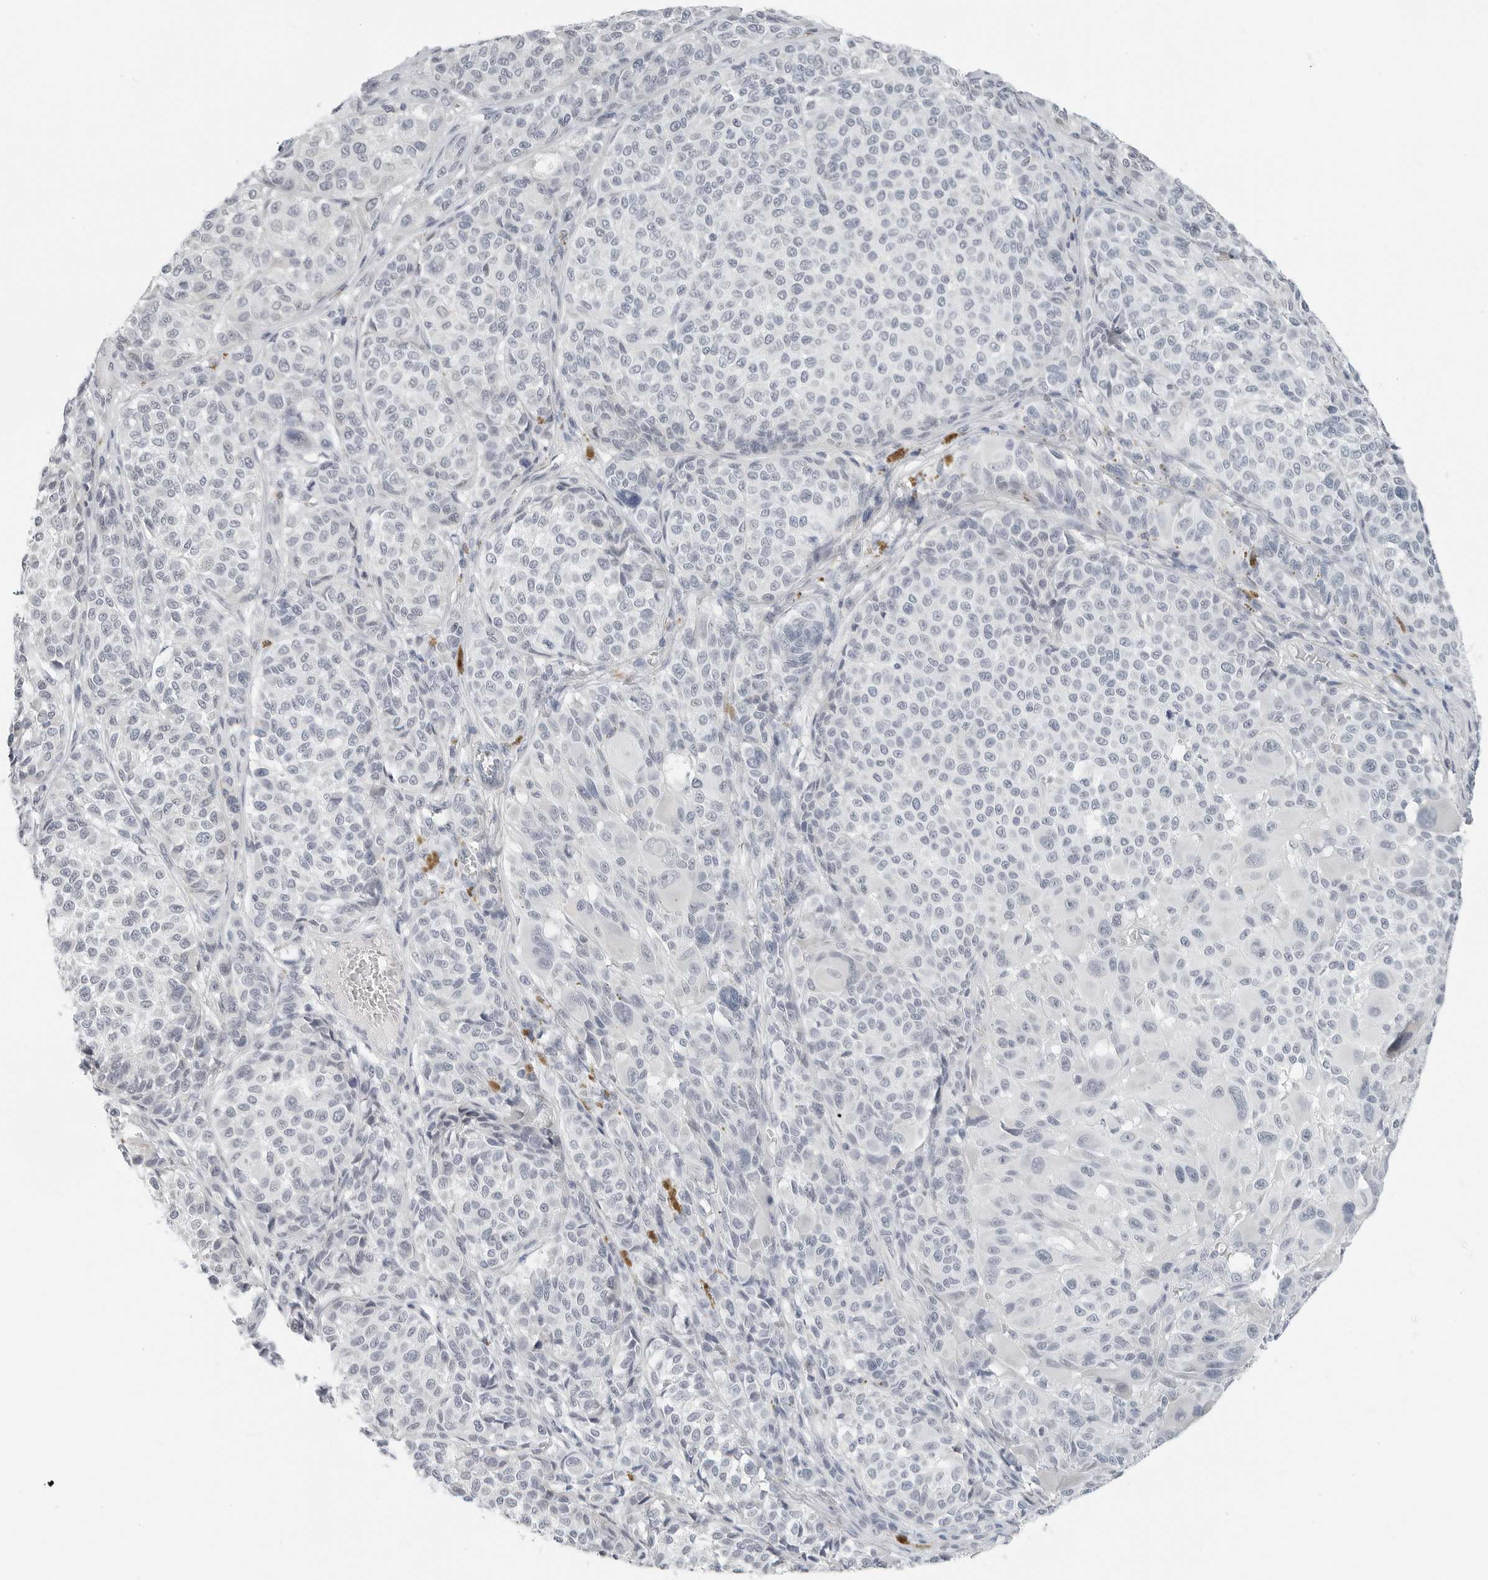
{"staining": {"intensity": "negative", "quantity": "none", "location": "none"}, "tissue": "melanoma", "cell_type": "Tumor cells", "image_type": "cancer", "snomed": [{"axis": "morphology", "description": "Malignant melanoma, NOS"}, {"axis": "topography", "description": "Skin"}], "caption": "High magnification brightfield microscopy of melanoma stained with DAB (brown) and counterstained with hematoxylin (blue): tumor cells show no significant staining.", "gene": "XIRP1", "patient": {"sex": "male", "age": 83}}